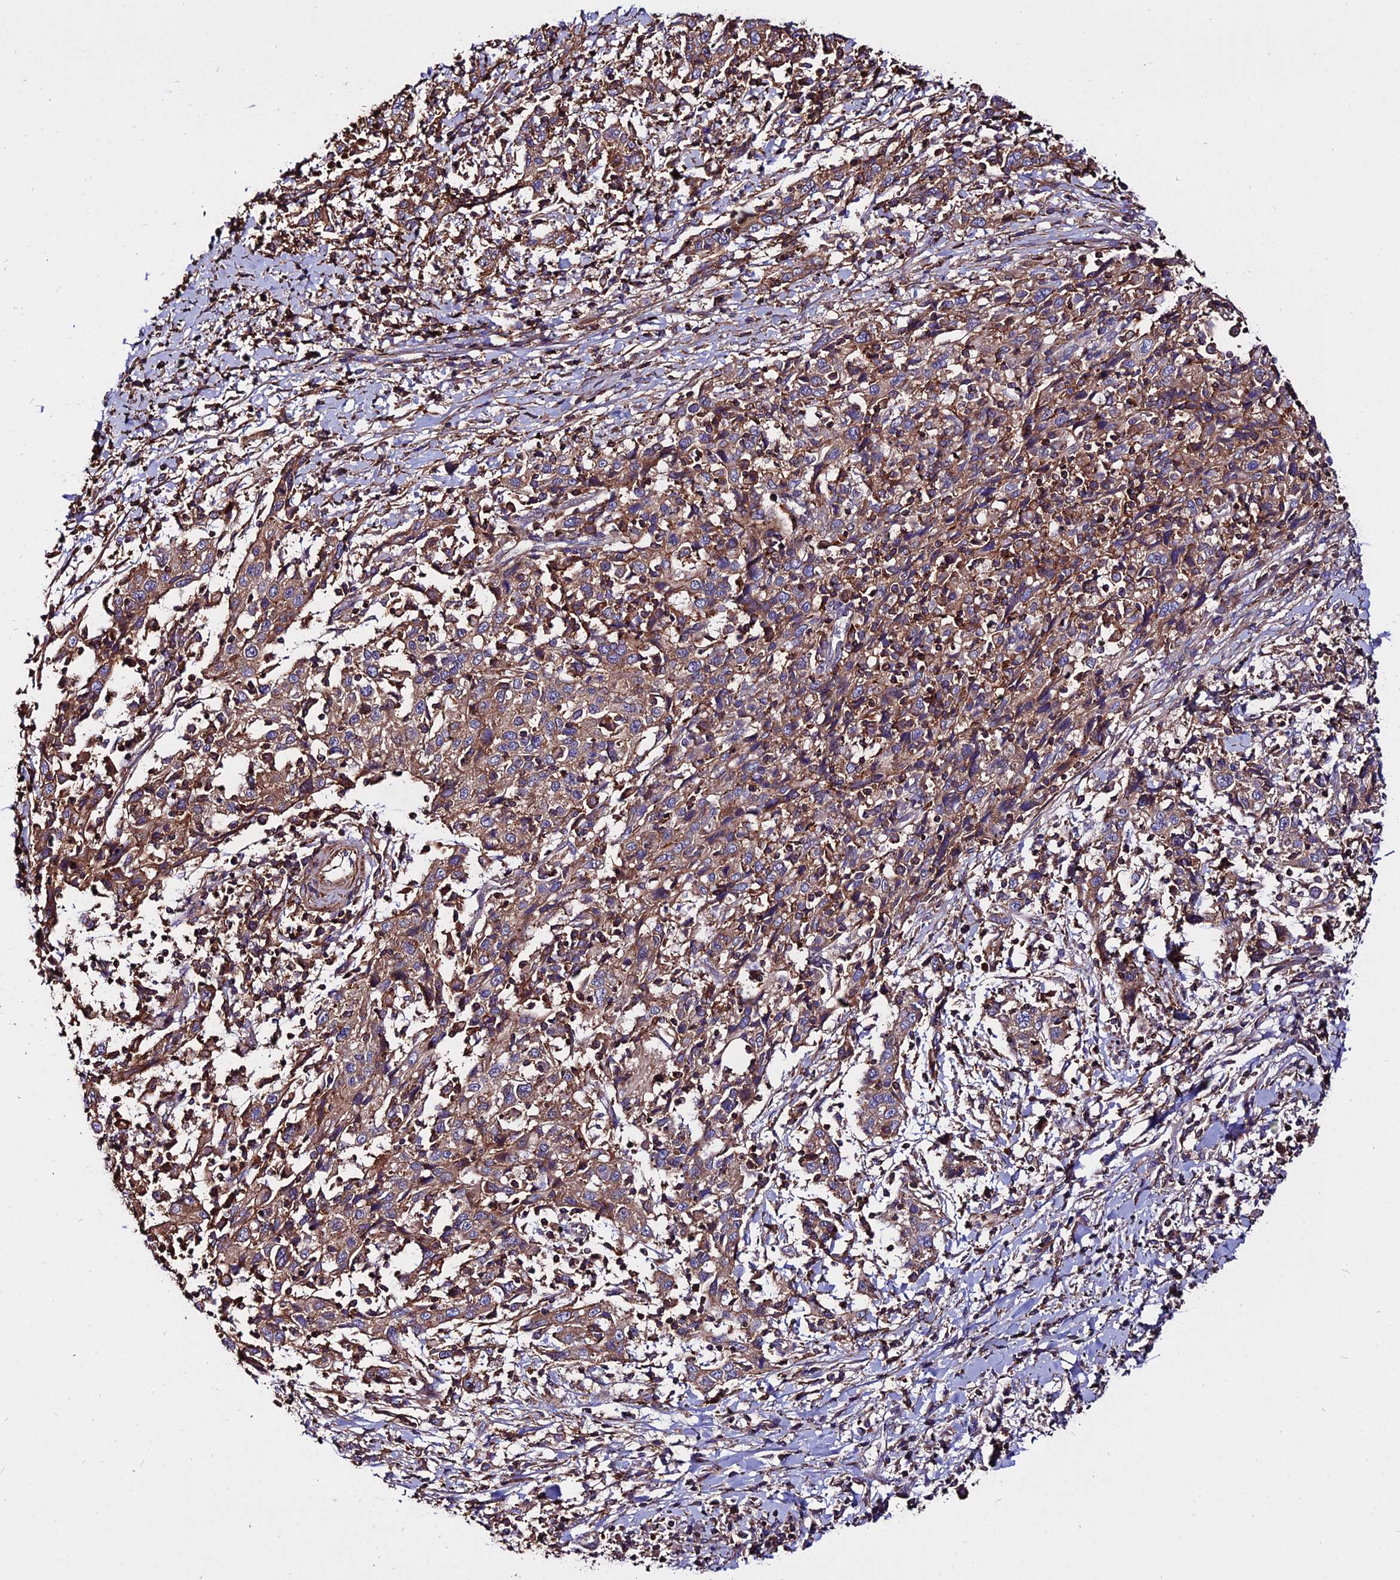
{"staining": {"intensity": "weak", "quantity": ">75%", "location": "cytoplasmic/membranous"}, "tissue": "cervical cancer", "cell_type": "Tumor cells", "image_type": "cancer", "snomed": [{"axis": "morphology", "description": "Squamous cell carcinoma, NOS"}, {"axis": "topography", "description": "Cervix"}], "caption": "Immunohistochemical staining of squamous cell carcinoma (cervical) reveals weak cytoplasmic/membranous protein staining in approximately >75% of tumor cells. The protein of interest is stained brown, and the nuclei are stained in blue (DAB IHC with brightfield microscopy, high magnification).", "gene": "PYM1", "patient": {"sex": "female", "age": 46}}